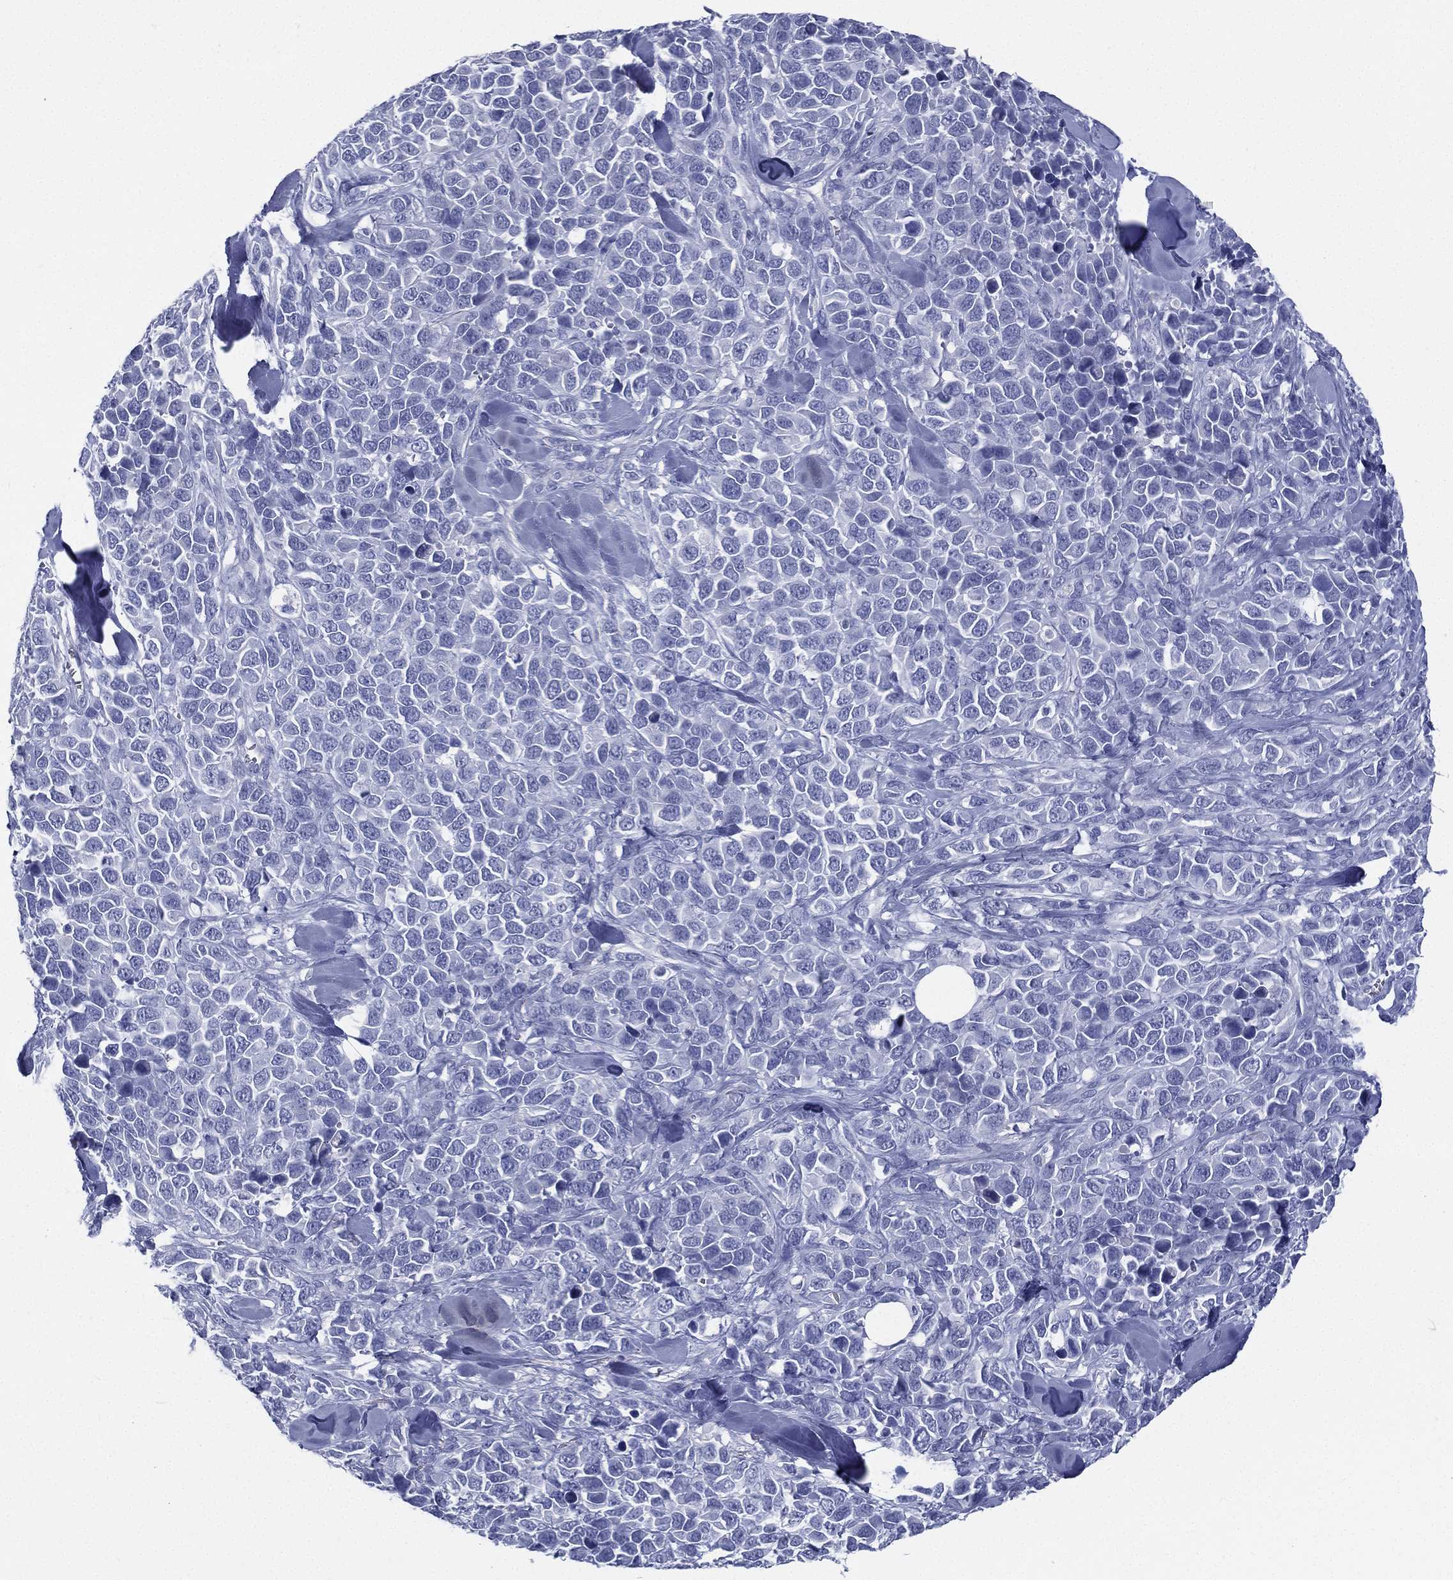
{"staining": {"intensity": "negative", "quantity": "none", "location": "none"}, "tissue": "melanoma", "cell_type": "Tumor cells", "image_type": "cancer", "snomed": [{"axis": "morphology", "description": "Malignant melanoma, Metastatic site"}, {"axis": "topography", "description": "Skin"}], "caption": "Tumor cells are negative for protein expression in human melanoma.", "gene": "RSPH4A", "patient": {"sex": "male", "age": 84}}